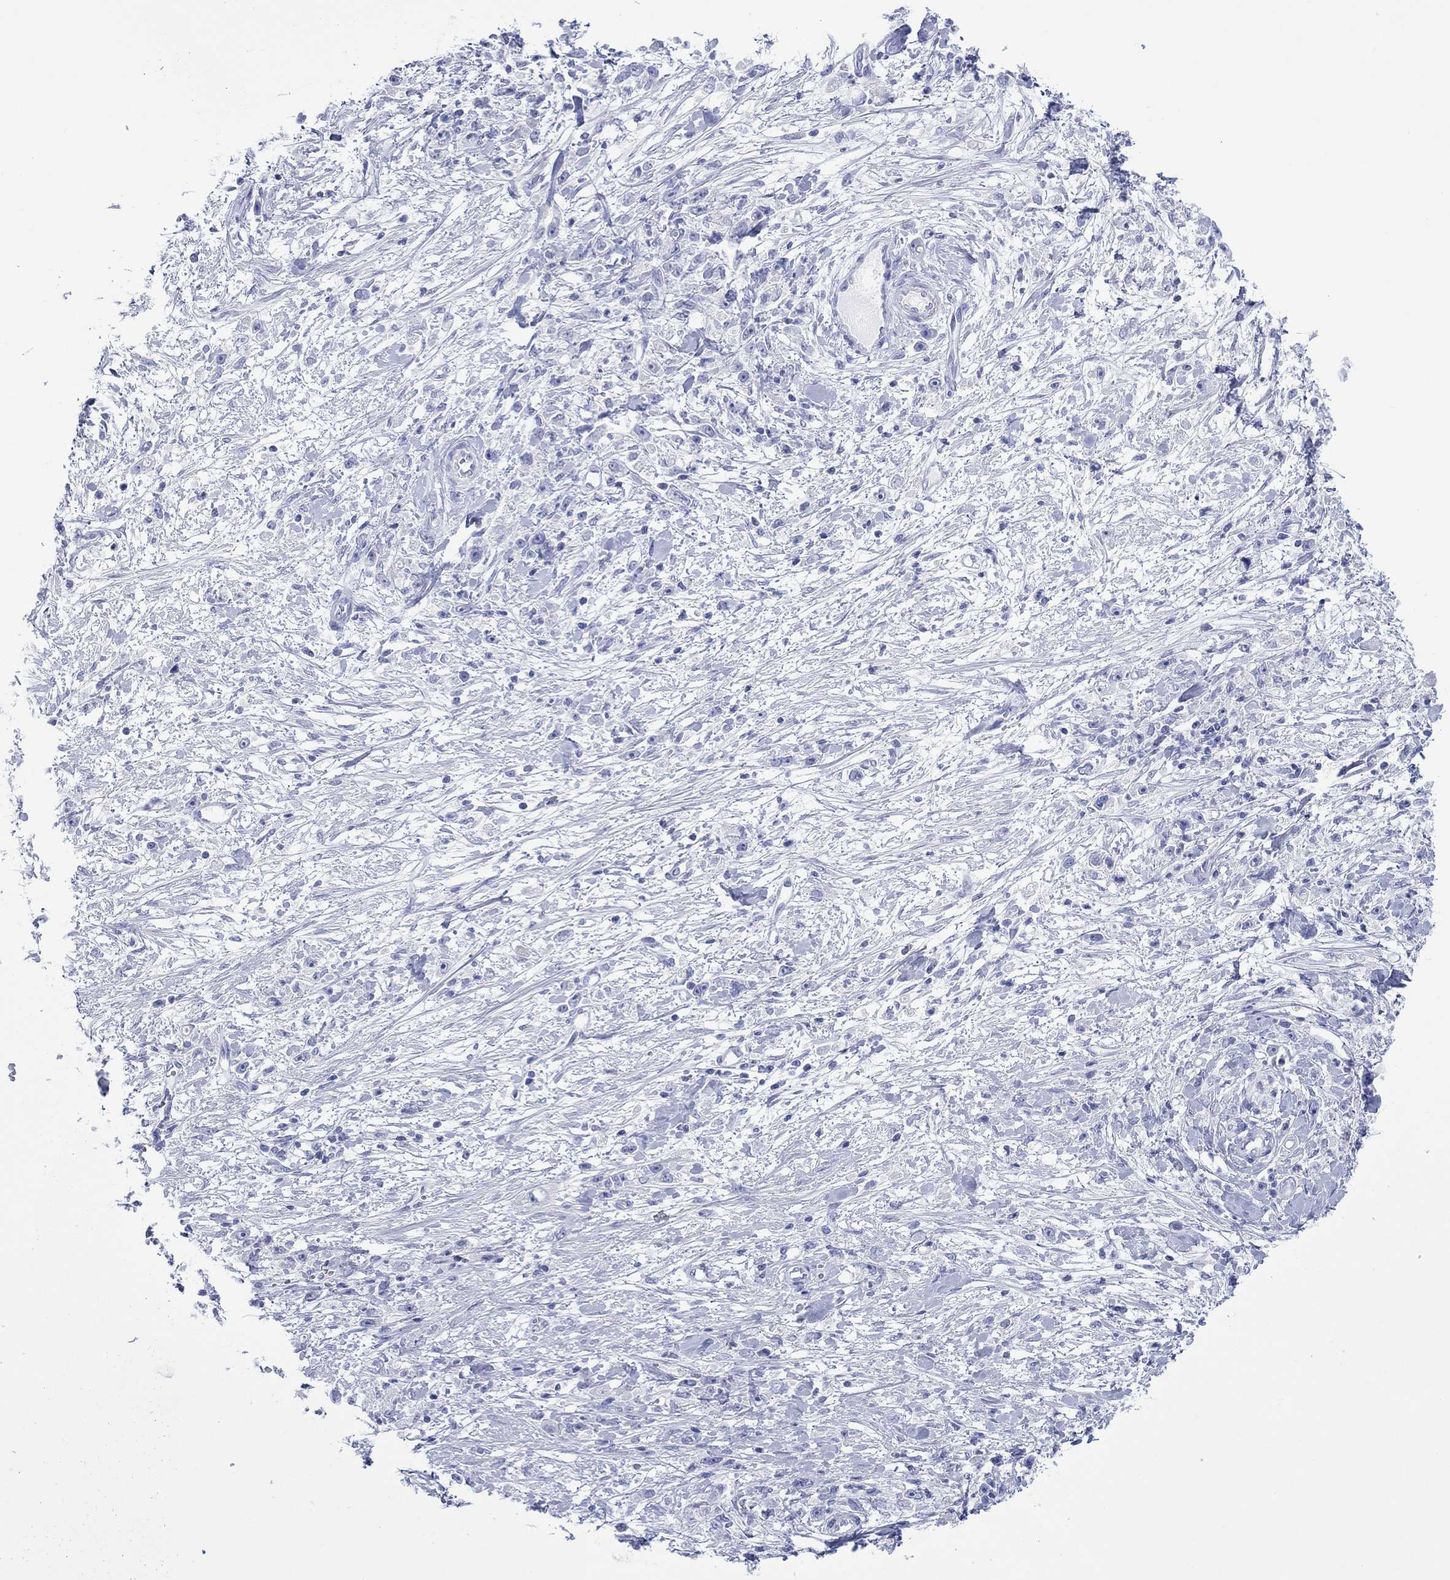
{"staining": {"intensity": "negative", "quantity": "none", "location": "none"}, "tissue": "stomach cancer", "cell_type": "Tumor cells", "image_type": "cancer", "snomed": [{"axis": "morphology", "description": "Adenocarcinoma, NOS"}, {"axis": "topography", "description": "Stomach"}], "caption": "The photomicrograph displays no significant positivity in tumor cells of stomach cancer.", "gene": "MLANA", "patient": {"sex": "female", "age": 59}}